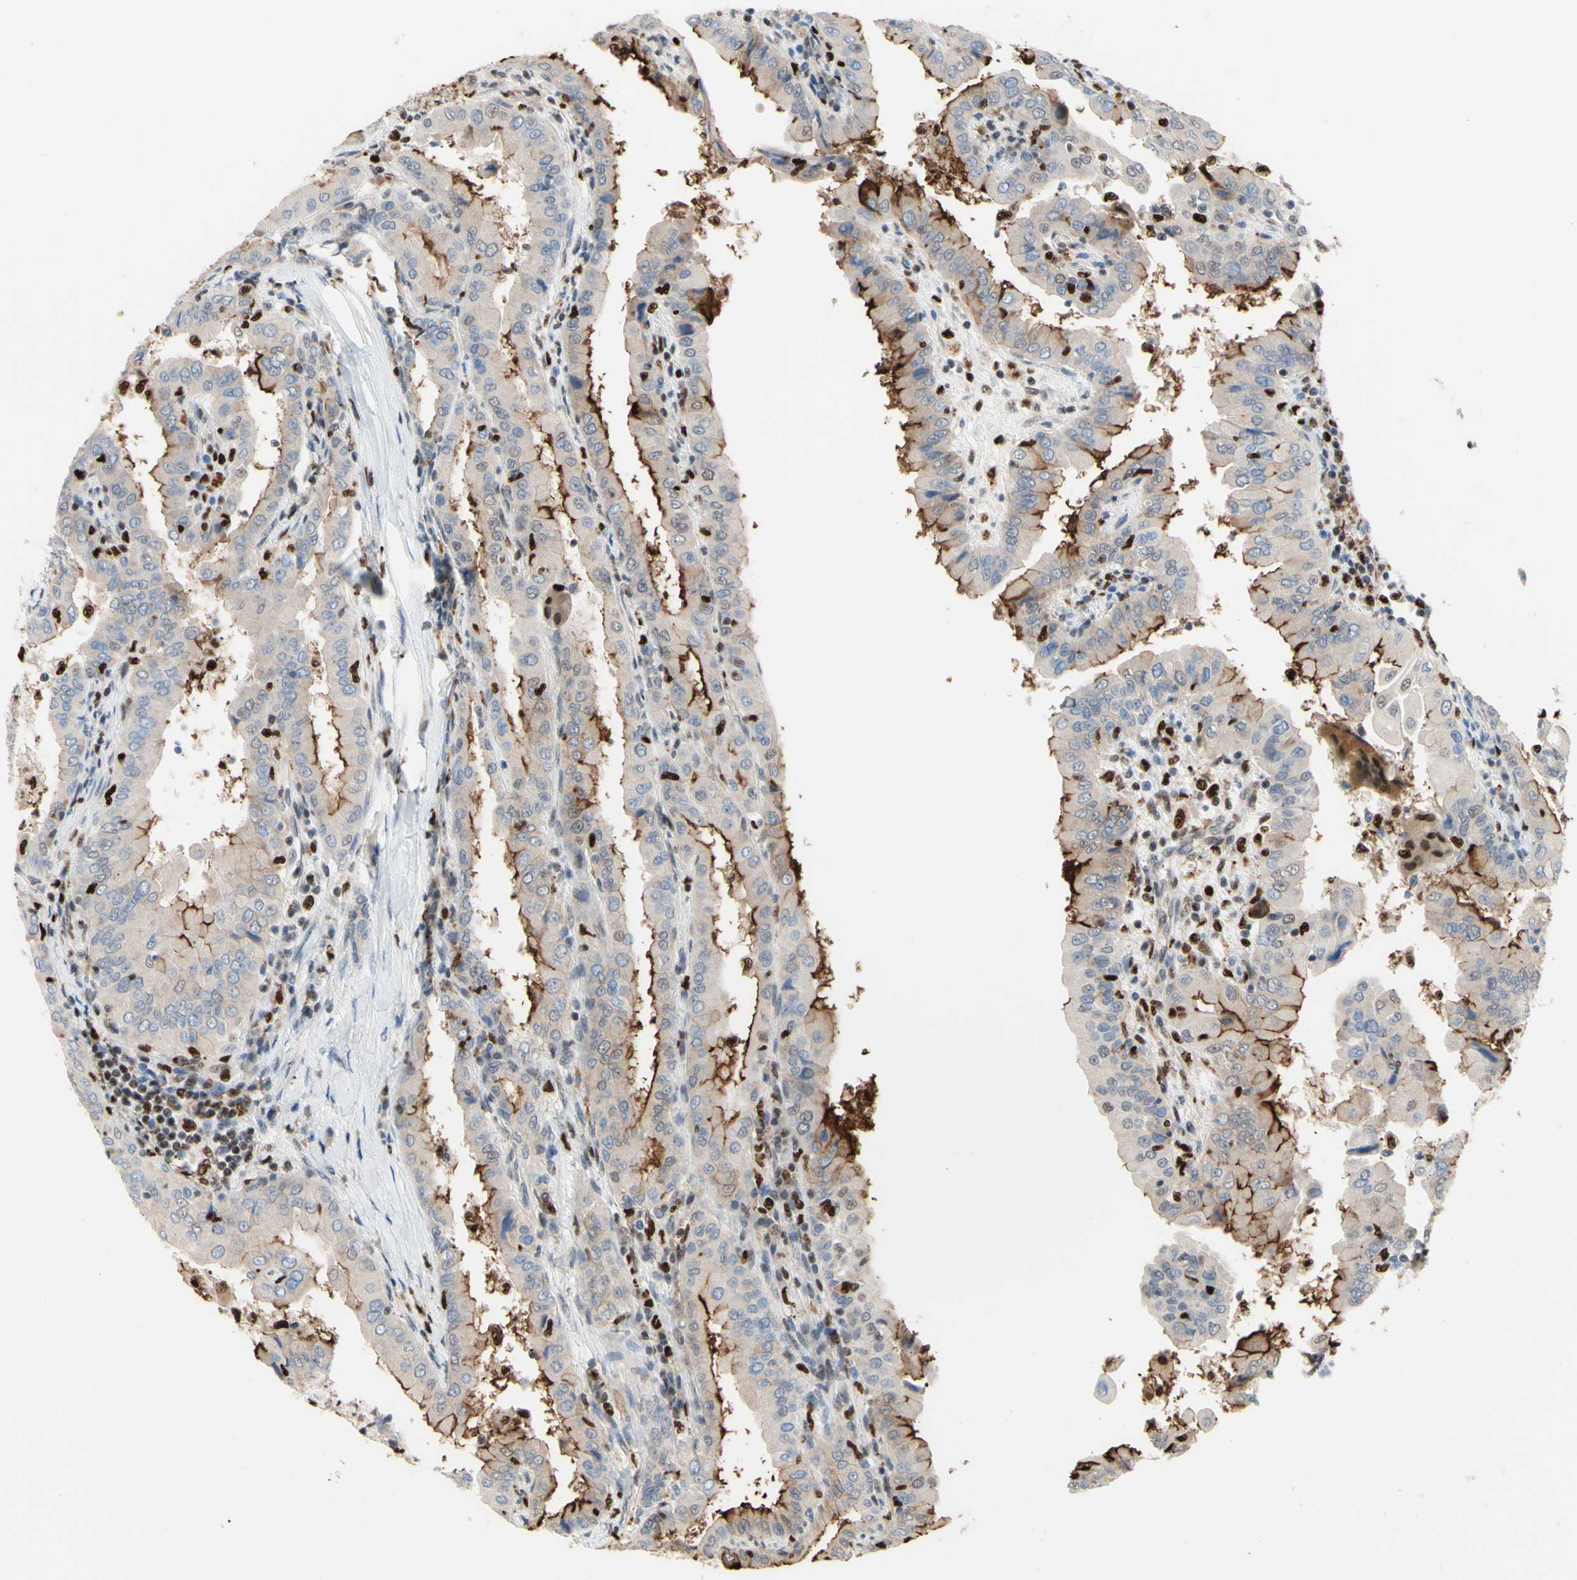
{"staining": {"intensity": "weak", "quantity": ">75%", "location": "cytoplasmic/membranous"}, "tissue": "thyroid cancer", "cell_type": "Tumor cells", "image_type": "cancer", "snomed": [{"axis": "morphology", "description": "Papillary adenocarcinoma, NOS"}, {"axis": "topography", "description": "Thyroid gland"}], "caption": "Weak cytoplasmic/membranous protein staining is present in approximately >75% of tumor cells in papillary adenocarcinoma (thyroid).", "gene": "EED", "patient": {"sex": "male", "age": 33}}